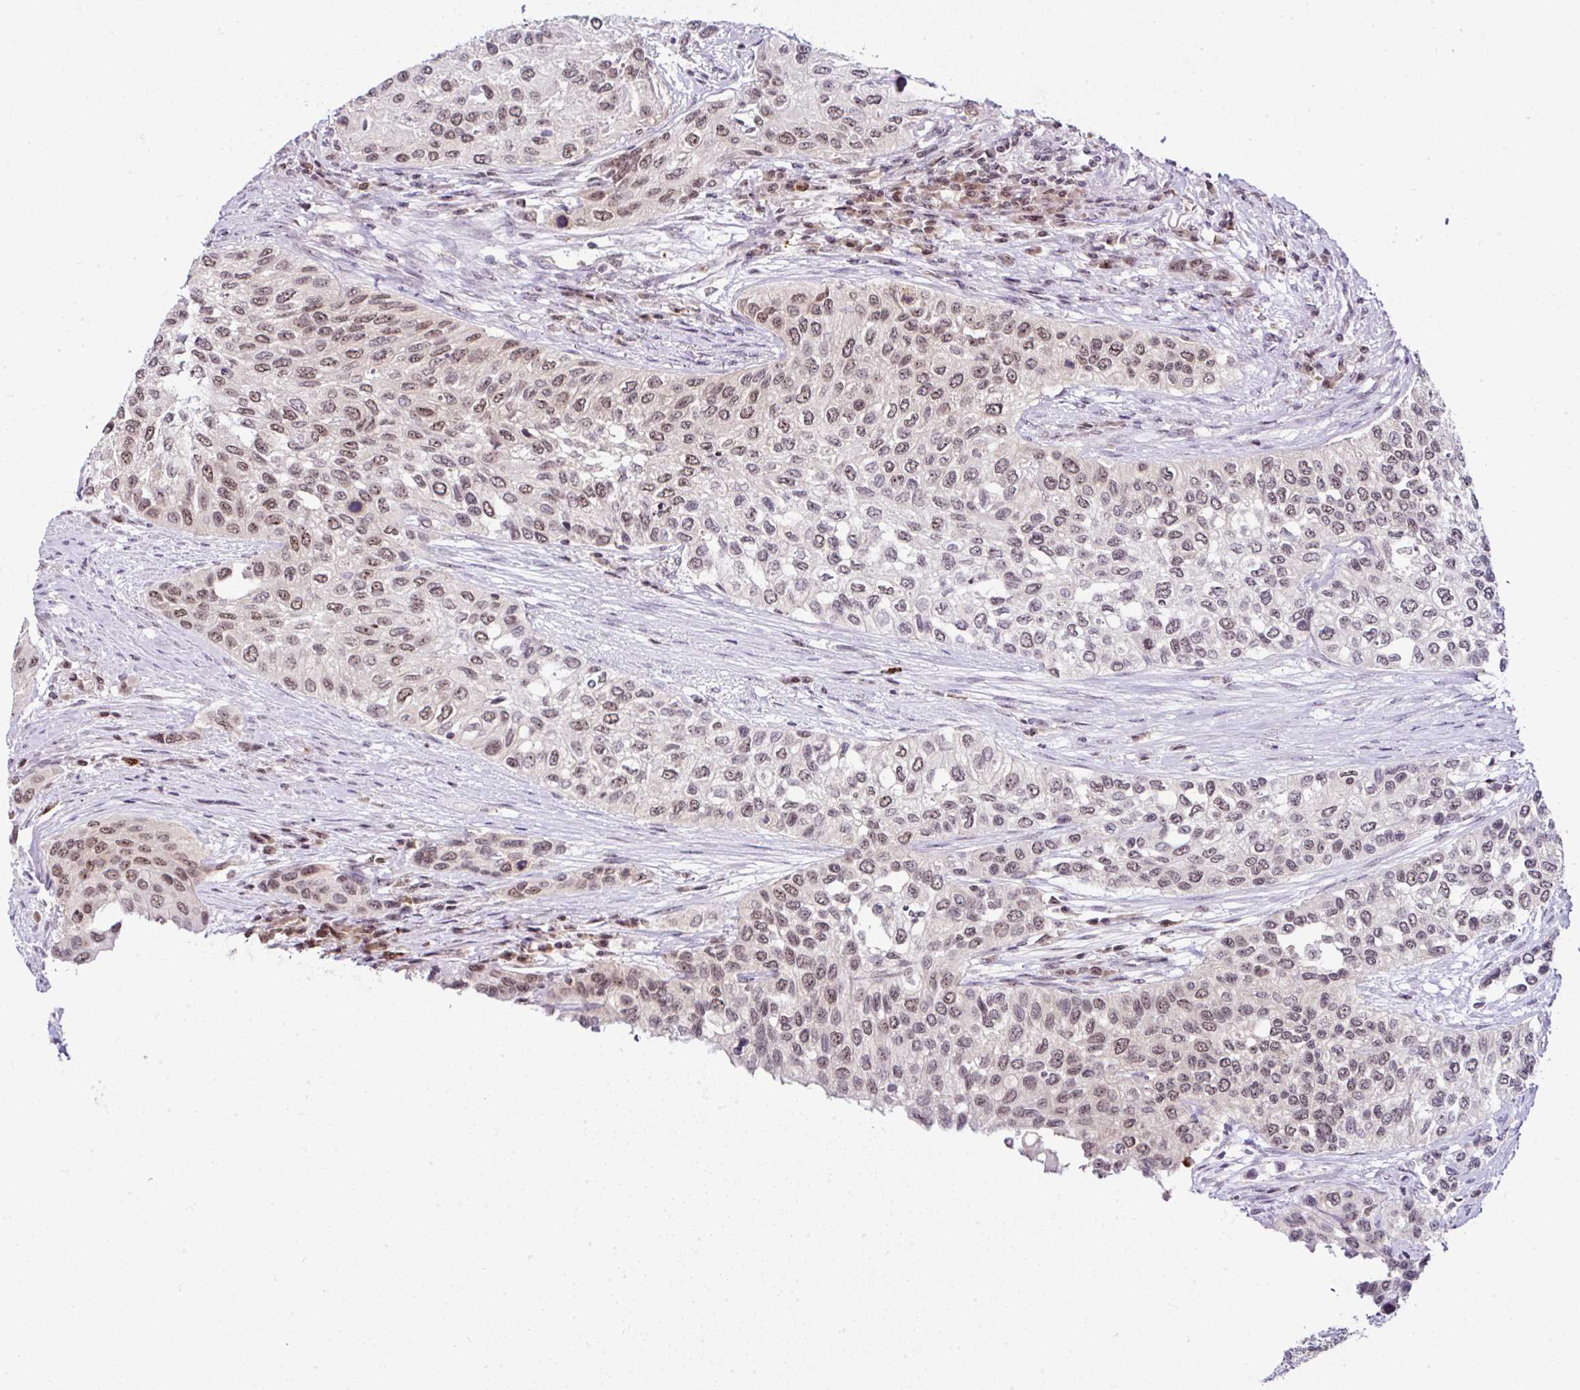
{"staining": {"intensity": "moderate", "quantity": ">75%", "location": "nuclear"}, "tissue": "urothelial cancer", "cell_type": "Tumor cells", "image_type": "cancer", "snomed": [{"axis": "morphology", "description": "Normal tissue, NOS"}, {"axis": "morphology", "description": "Urothelial carcinoma, High grade"}, {"axis": "topography", "description": "Vascular tissue"}, {"axis": "topography", "description": "Urinary bladder"}], "caption": "A brown stain labels moderate nuclear staining of a protein in human urothelial carcinoma (high-grade) tumor cells.", "gene": "PTPN2", "patient": {"sex": "female", "age": 56}}